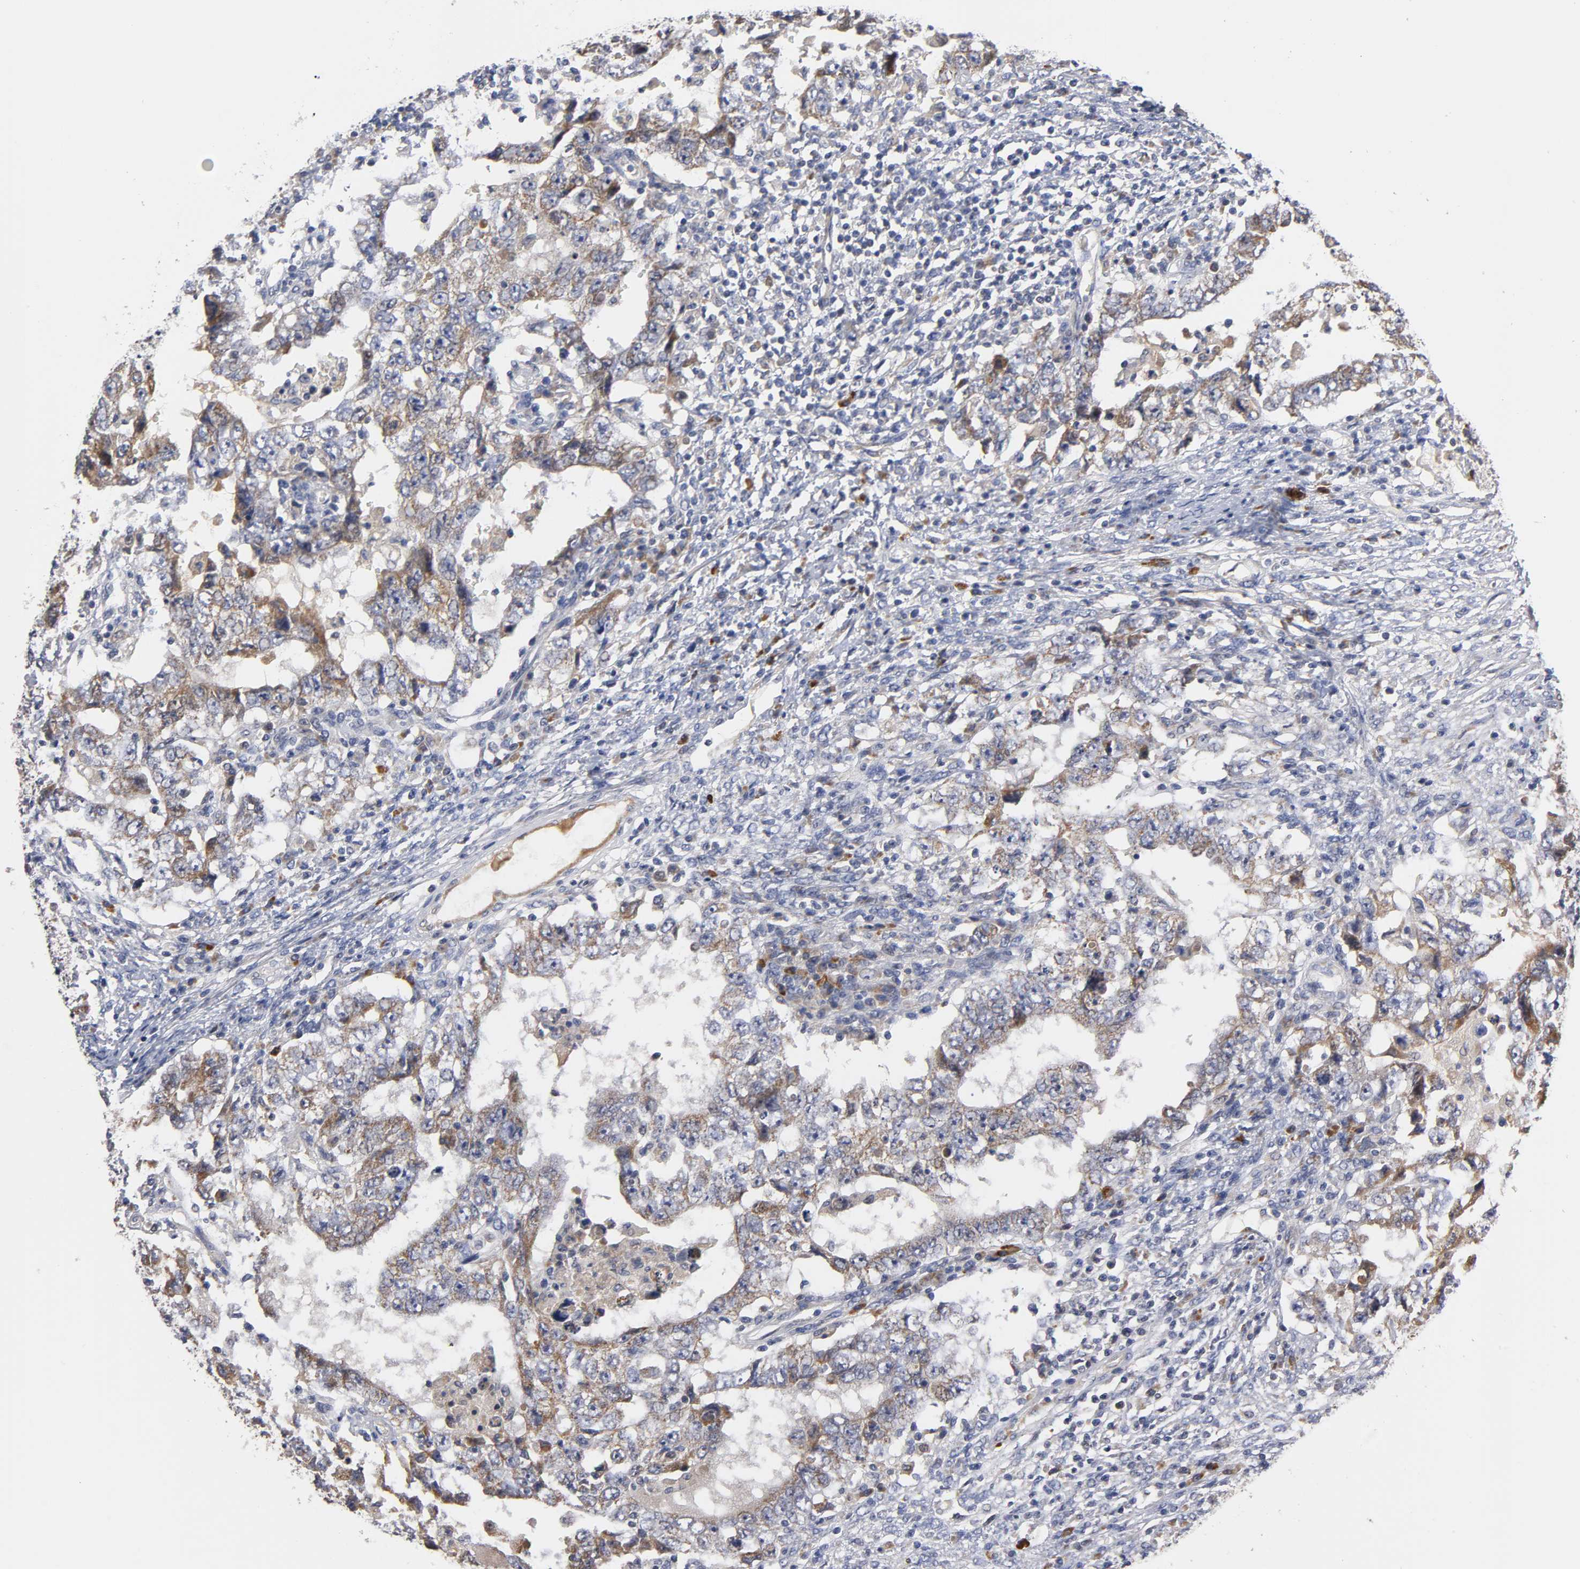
{"staining": {"intensity": "moderate", "quantity": ">75%", "location": "cytoplasmic/membranous"}, "tissue": "testis cancer", "cell_type": "Tumor cells", "image_type": "cancer", "snomed": [{"axis": "morphology", "description": "Carcinoma, Embryonal, NOS"}, {"axis": "topography", "description": "Testis"}], "caption": "Human testis cancer (embryonal carcinoma) stained with a protein marker exhibits moderate staining in tumor cells.", "gene": "GSTZ1", "patient": {"sex": "male", "age": 26}}